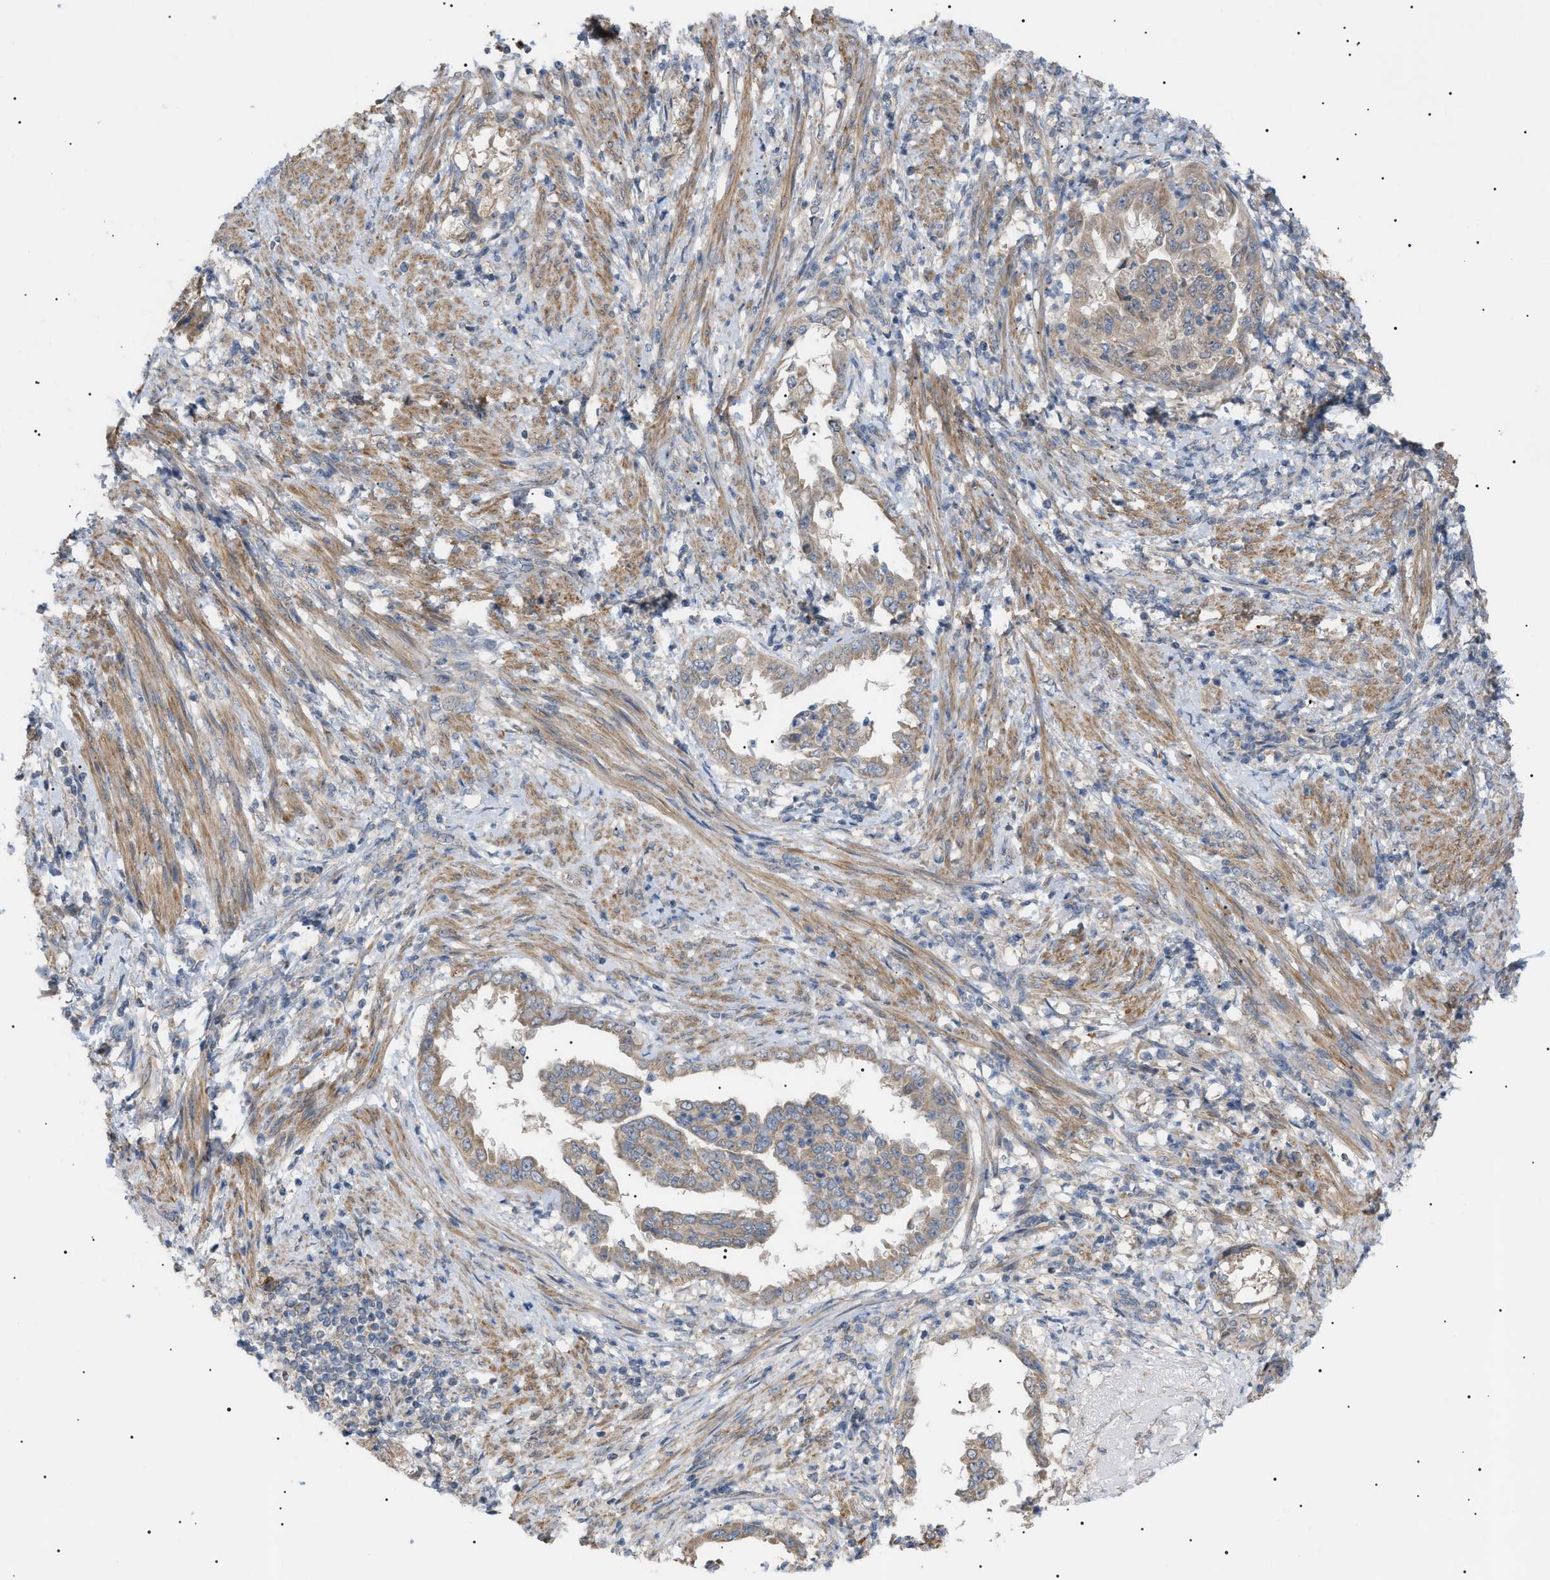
{"staining": {"intensity": "weak", "quantity": ">75%", "location": "cytoplasmic/membranous"}, "tissue": "endometrial cancer", "cell_type": "Tumor cells", "image_type": "cancer", "snomed": [{"axis": "morphology", "description": "Adenocarcinoma, NOS"}, {"axis": "topography", "description": "Endometrium"}], "caption": "Protein expression analysis of endometrial cancer (adenocarcinoma) shows weak cytoplasmic/membranous expression in approximately >75% of tumor cells.", "gene": "IRS2", "patient": {"sex": "female", "age": 85}}